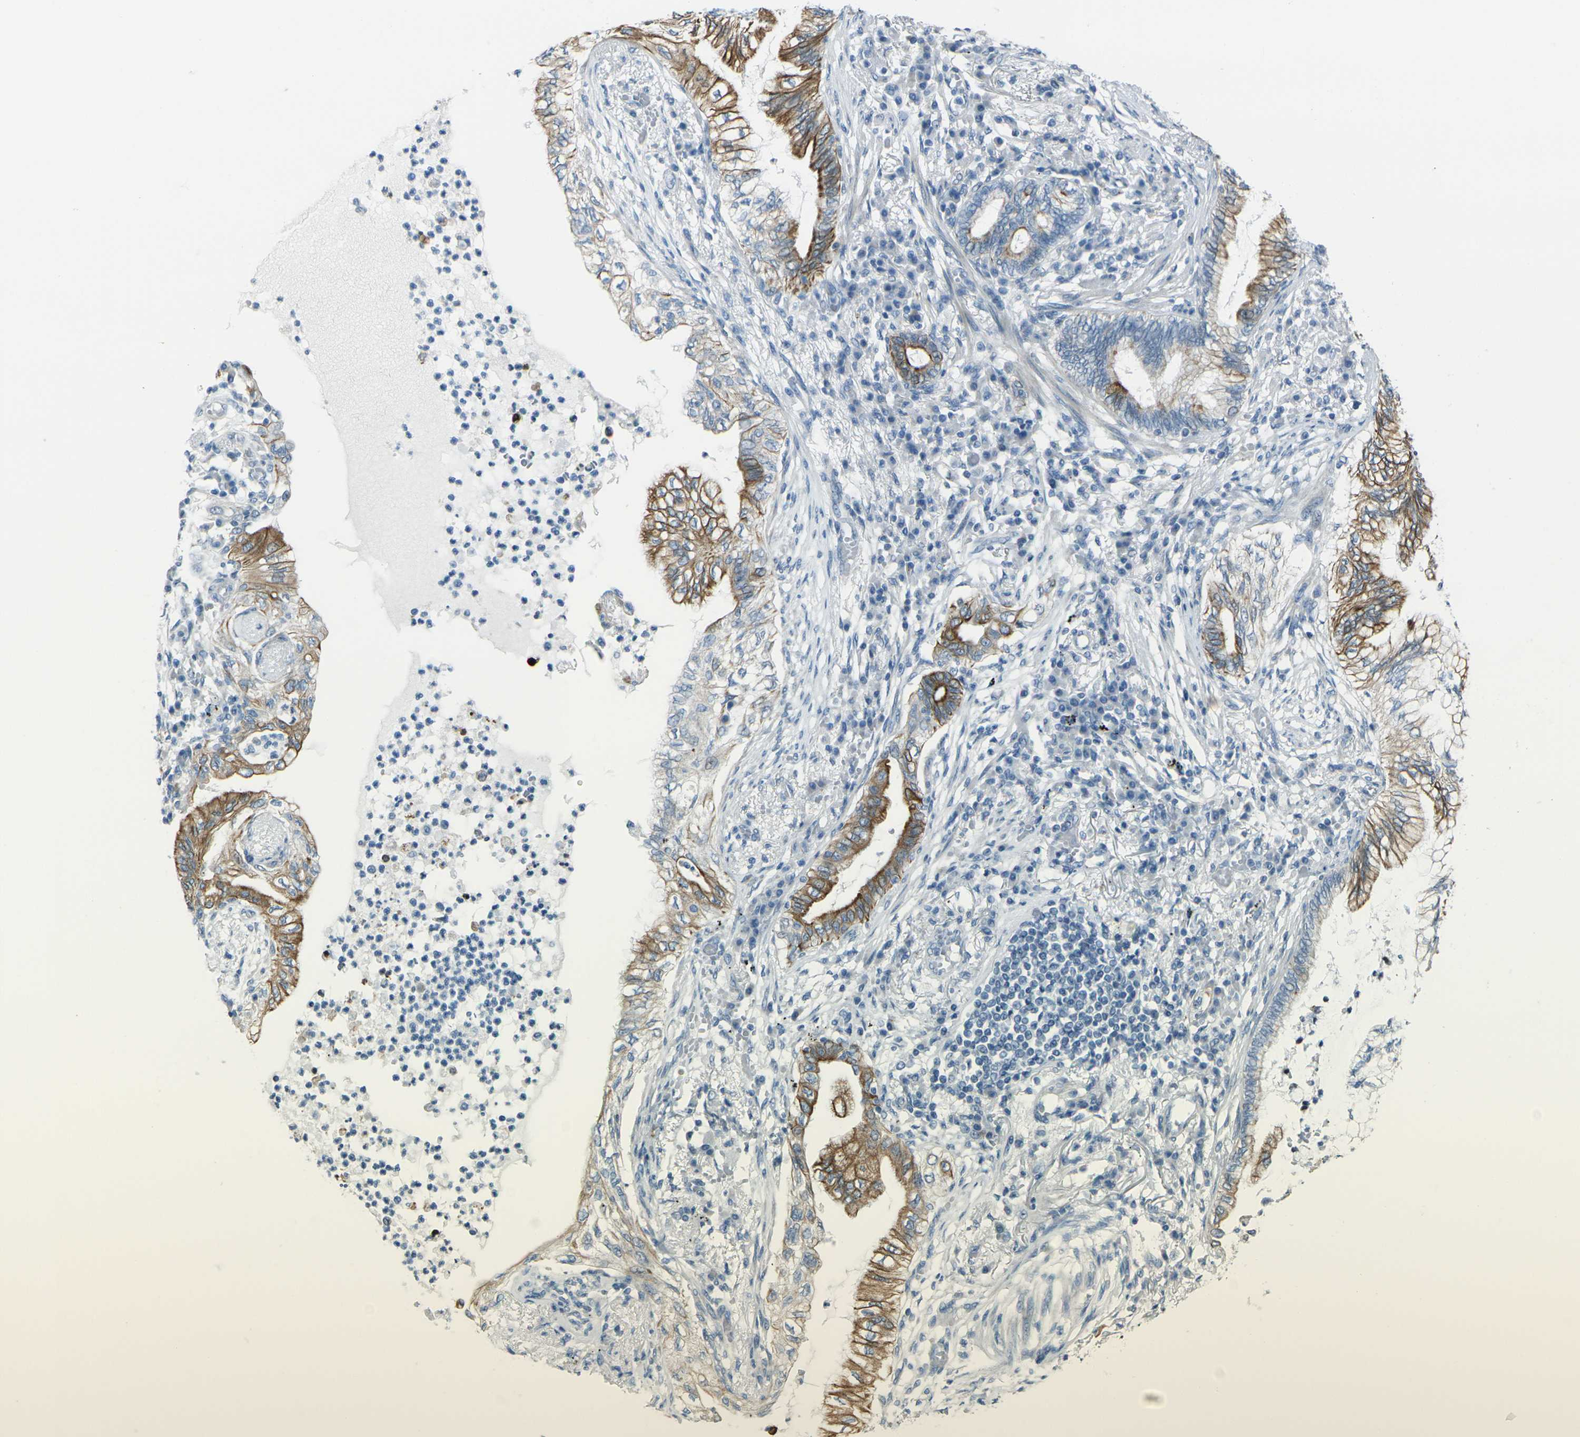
{"staining": {"intensity": "moderate", "quantity": ">75%", "location": "cytoplasmic/membranous"}, "tissue": "lung cancer", "cell_type": "Tumor cells", "image_type": "cancer", "snomed": [{"axis": "morphology", "description": "Normal tissue, NOS"}, {"axis": "morphology", "description": "Adenocarcinoma, NOS"}, {"axis": "topography", "description": "Bronchus"}, {"axis": "topography", "description": "Lung"}], "caption": "There is medium levels of moderate cytoplasmic/membranous staining in tumor cells of lung cancer (adenocarcinoma), as demonstrated by immunohistochemical staining (brown color).", "gene": "ANKRD46", "patient": {"sex": "female", "age": 70}}